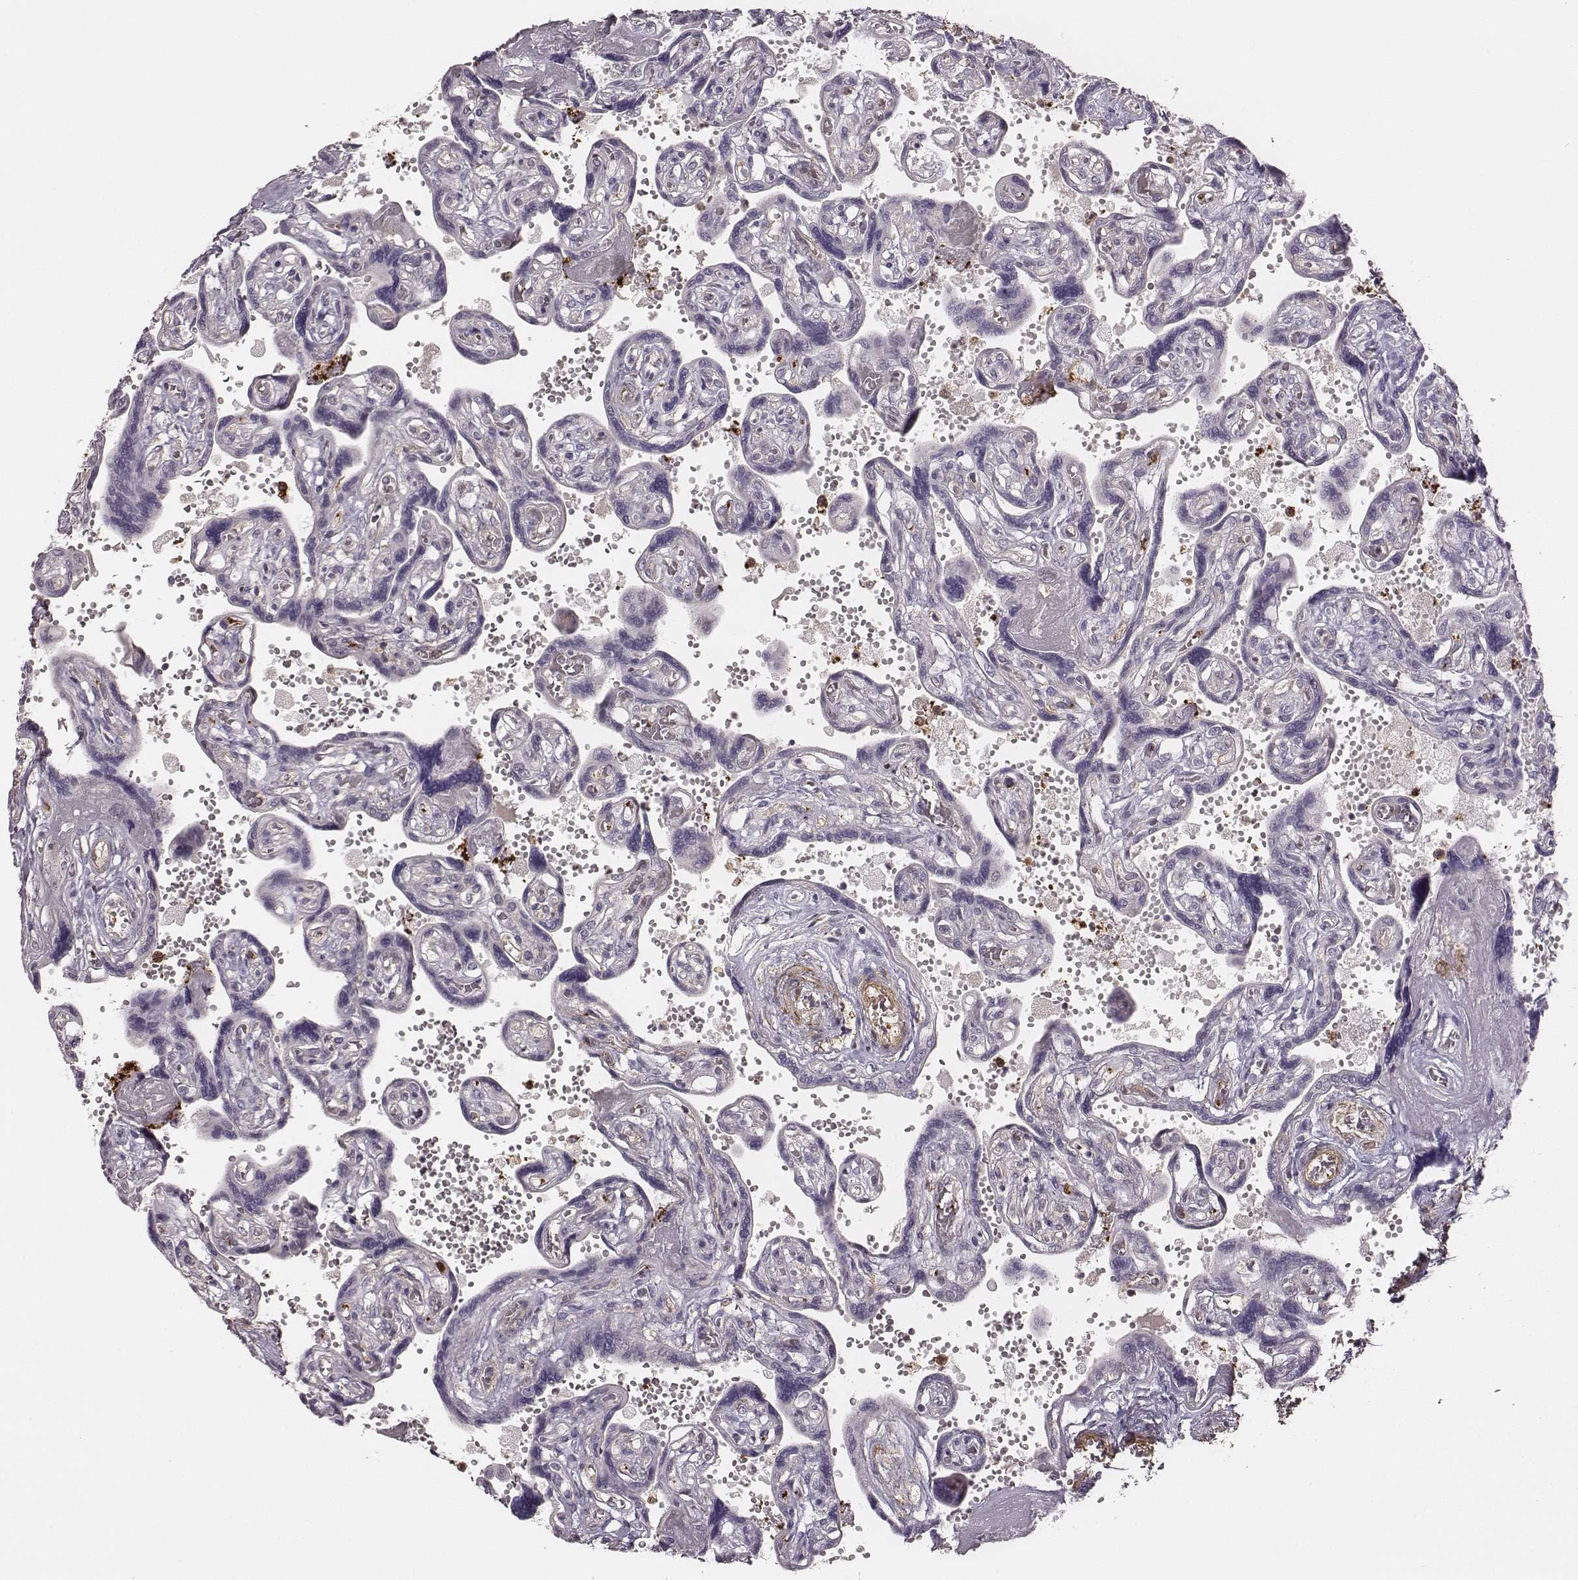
{"staining": {"intensity": "moderate", "quantity": "<25%", "location": "cytoplasmic/membranous"}, "tissue": "placenta", "cell_type": "Decidual cells", "image_type": "normal", "snomed": [{"axis": "morphology", "description": "Normal tissue, NOS"}, {"axis": "topography", "description": "Placenta"}], "caption": "Placenta stained with a brown dye demonstrates moderate cytoplasmic/membranous positive staining in about <25% of decidual cells.", "gene": "ZYX", "patient": {"sex": "female", "age": 32}}